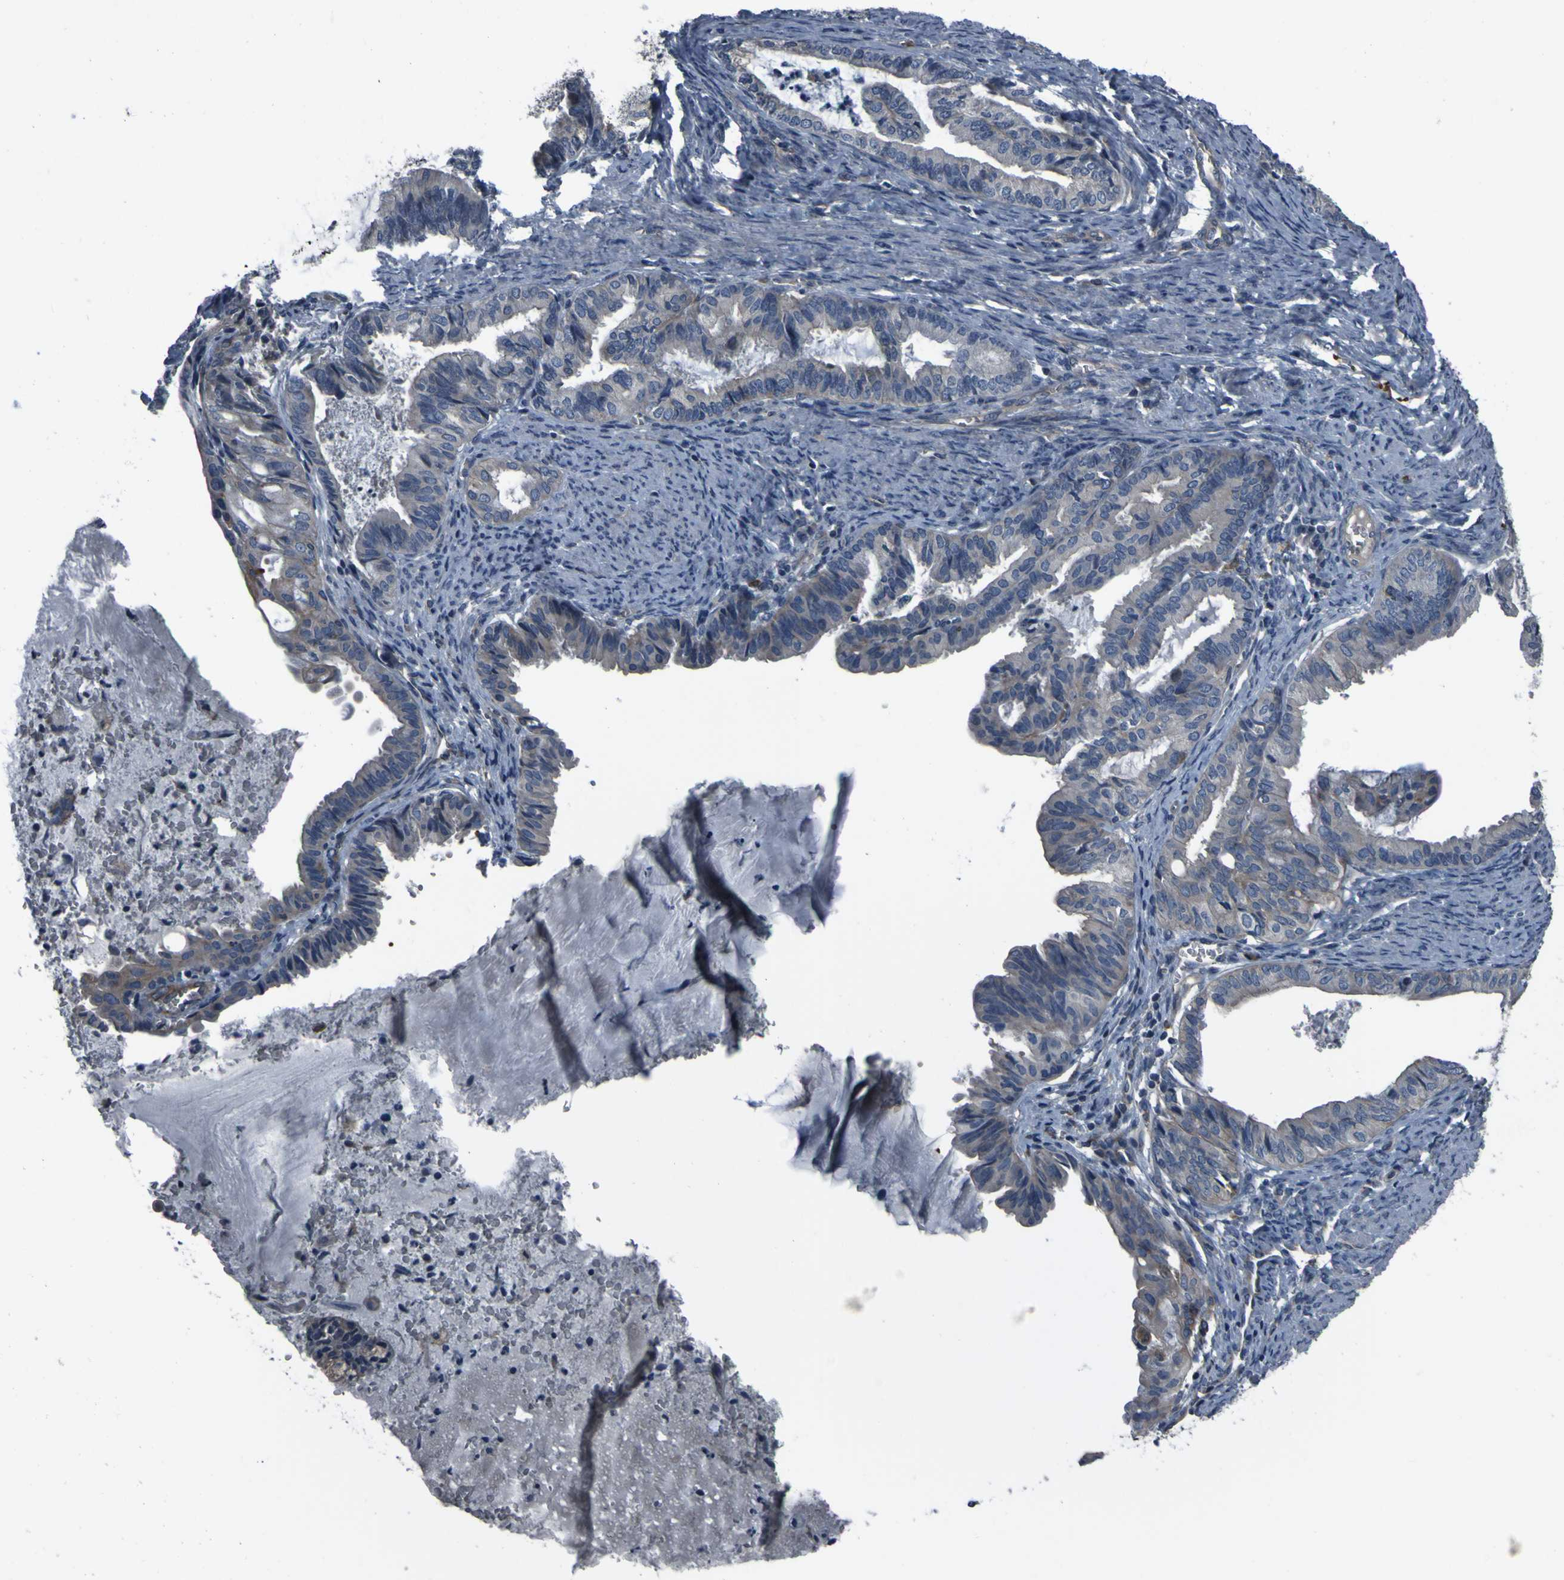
{"staining": {"intensity": "negative", "quantity": "none", "location": "none"}, "tissue": "endometrial cancer", "cell_type": "Tumor cells", "image_type": "cancer", "snomed": [{"axis": "morphology", "description": "Adenocarcinoma, NOS"}, {"axis": "topography", "description": "Endometrium"}], "caption": "The histopathology image demonstrates no staining of tumor cells in endometrial adenocarcinoma.", "gene": "GRAMD1A", "patient": {"sex": "female", "age": 86}}